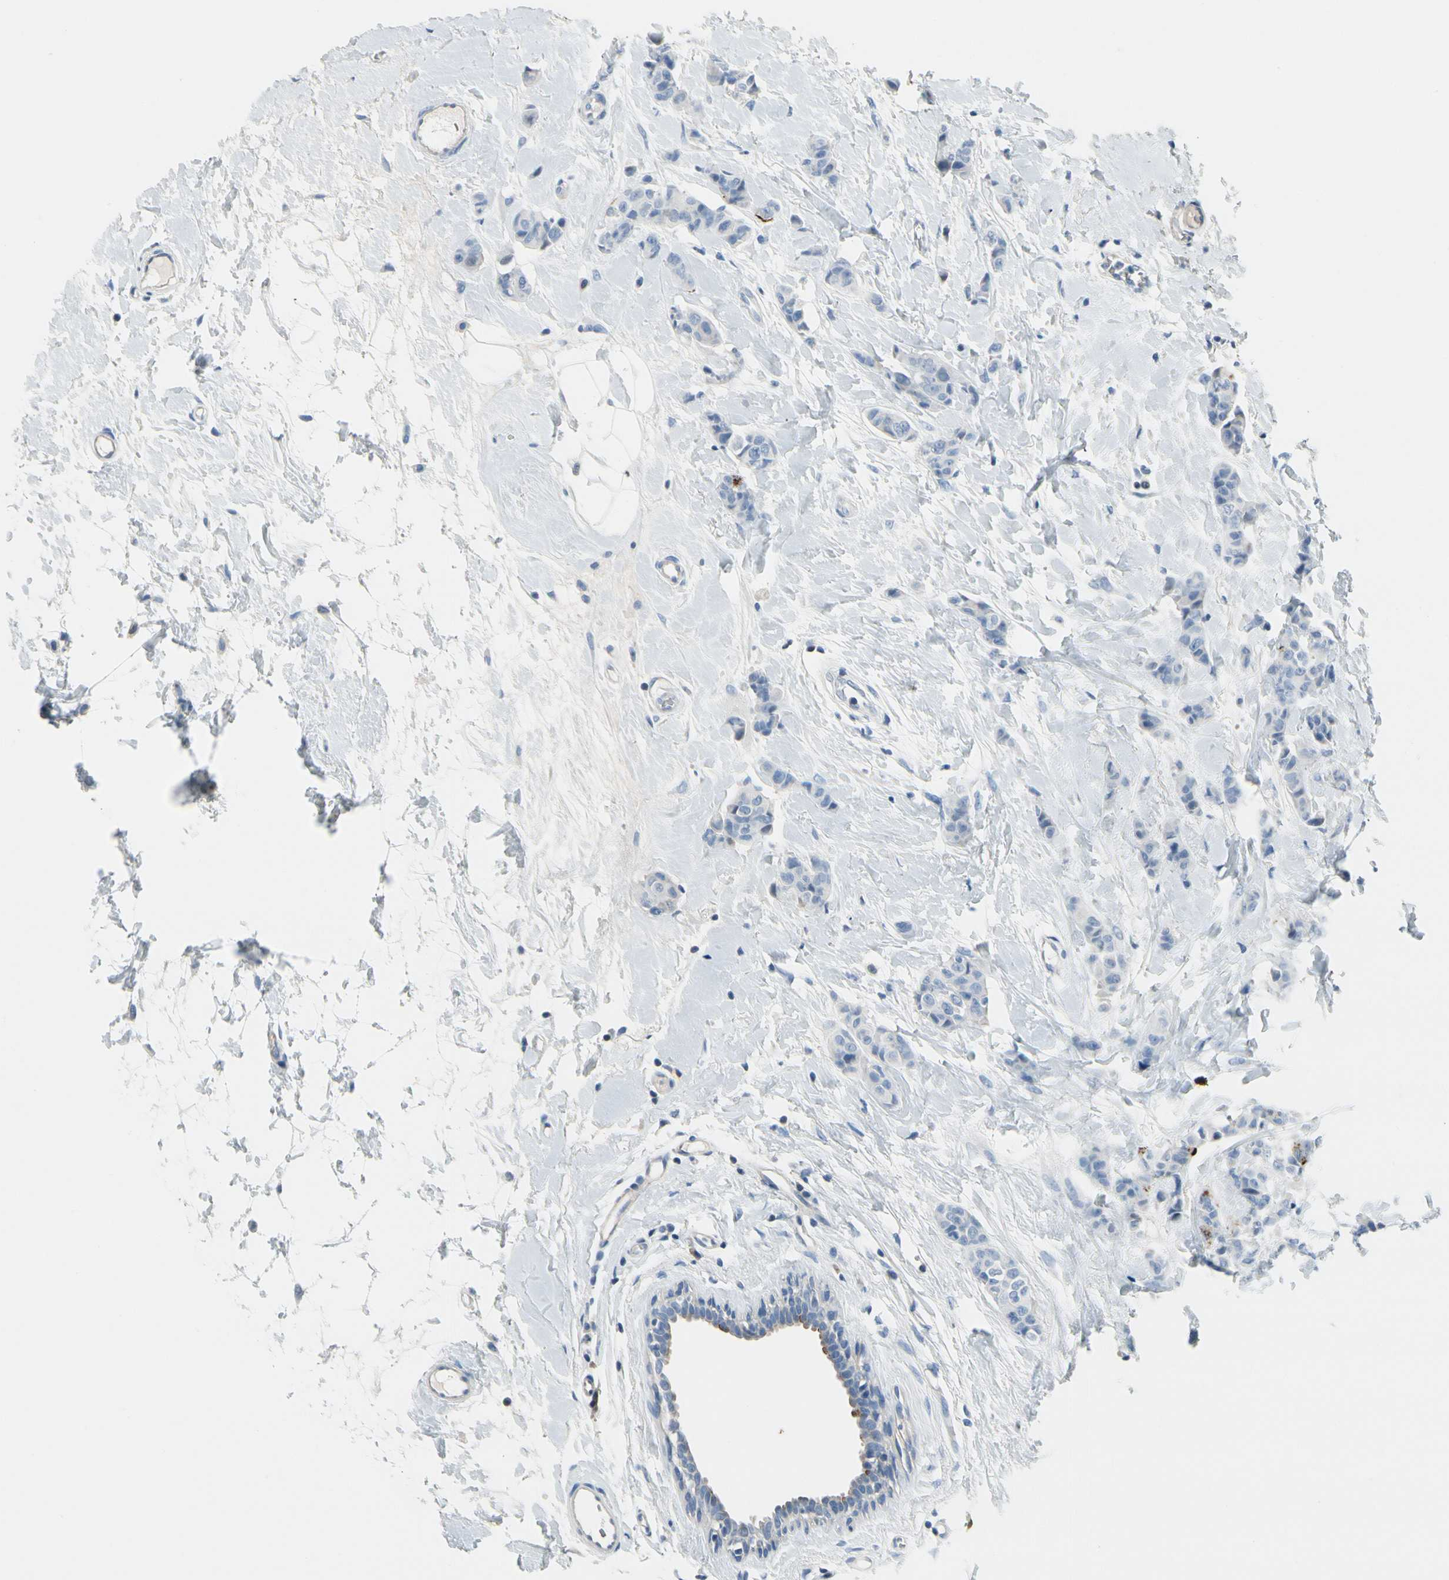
{"staining": {"intensity": "negative", "quantity": "none", "location": "none"}, "tissue": "breast cancer", "cell_type": "Tumor cells", "image_type": "cancer", "snomed": [{"axis": "morphology", "description": "Normal tissue, NOS"}, {"axis": "morphology", "description": "Duct carcinoma"}, {"axis": "topography", "description": "Breast"}], "caption": "This is a photomicrograph of IHC staining of breast cancer (intraductal carcinoma), which shows no staining in tumor cells.", "gene": "MUC5B", "patient": {"sex": "female", "age": 40}}